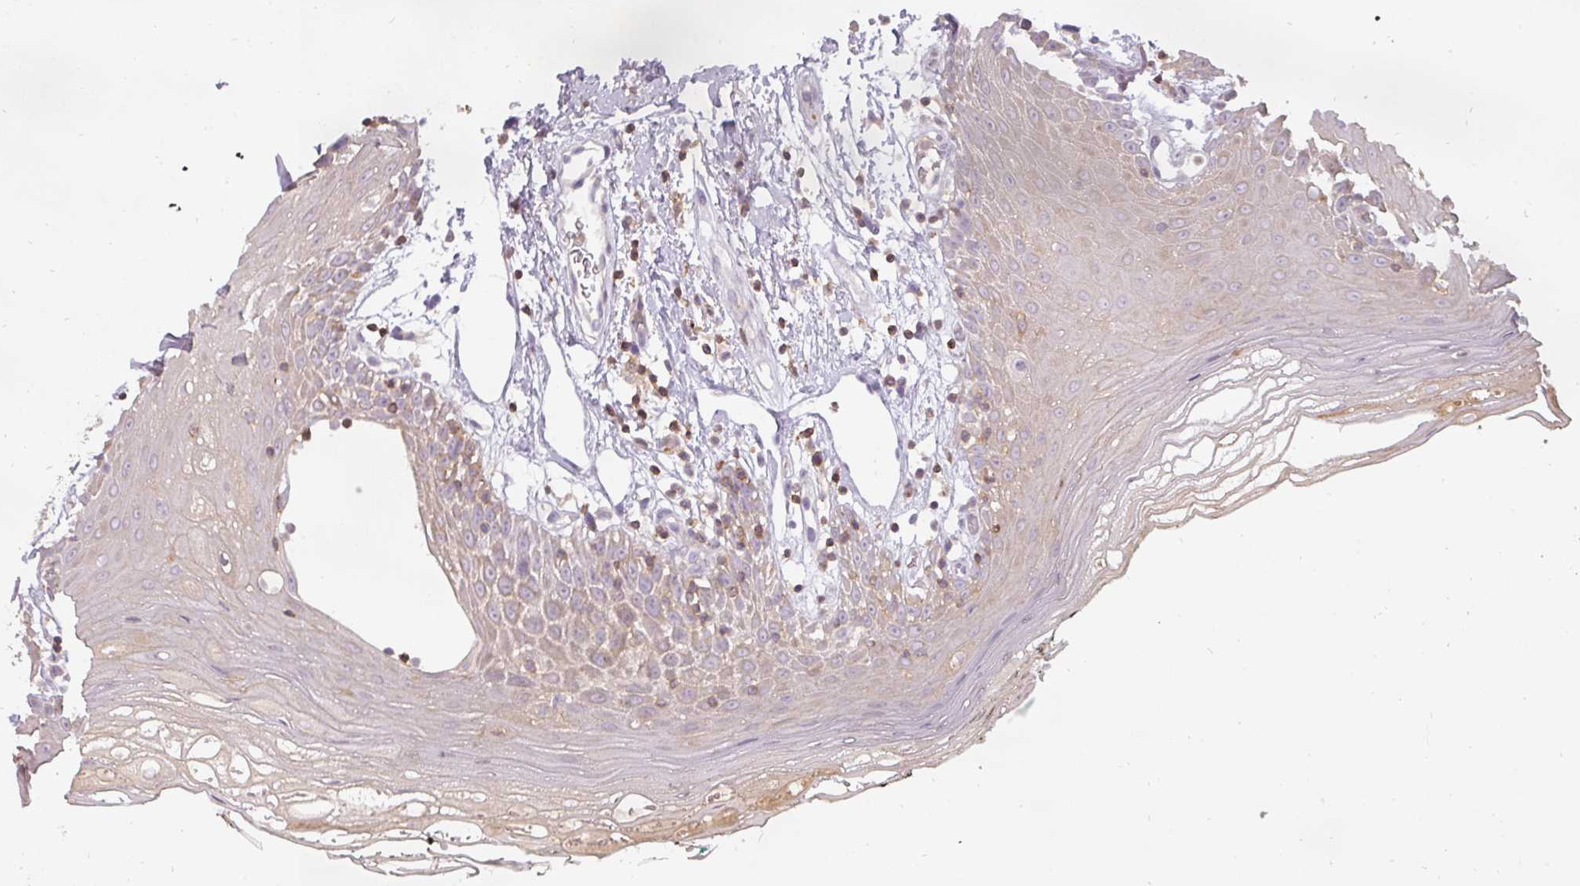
{"staining": {"intensity": "weak", "quantity": "25%-75%", "location": "cytoplasmic/membranous"}, "tissue": "oral mucosa", "cell_type": "Squamous epithelial cells", "image_type": "normal", "snomed": [{"axis": "morphology", "description": "Normal tissue, NOS"}, {"axis": "topography", "description": "Oral tissue"}, {"axis": "topography", "description": "Tounge, NOS"}], "caption": "DAB (3,3'-diaminobenzidine) immunohistochemical staining of normal oral mucosa shows weak cytoplasmic/membranous protein staining in approximately 25%-75% of squamous epithelial cells.", "gene": "STK4", "patient": {"sex": "female", "age": 59}}